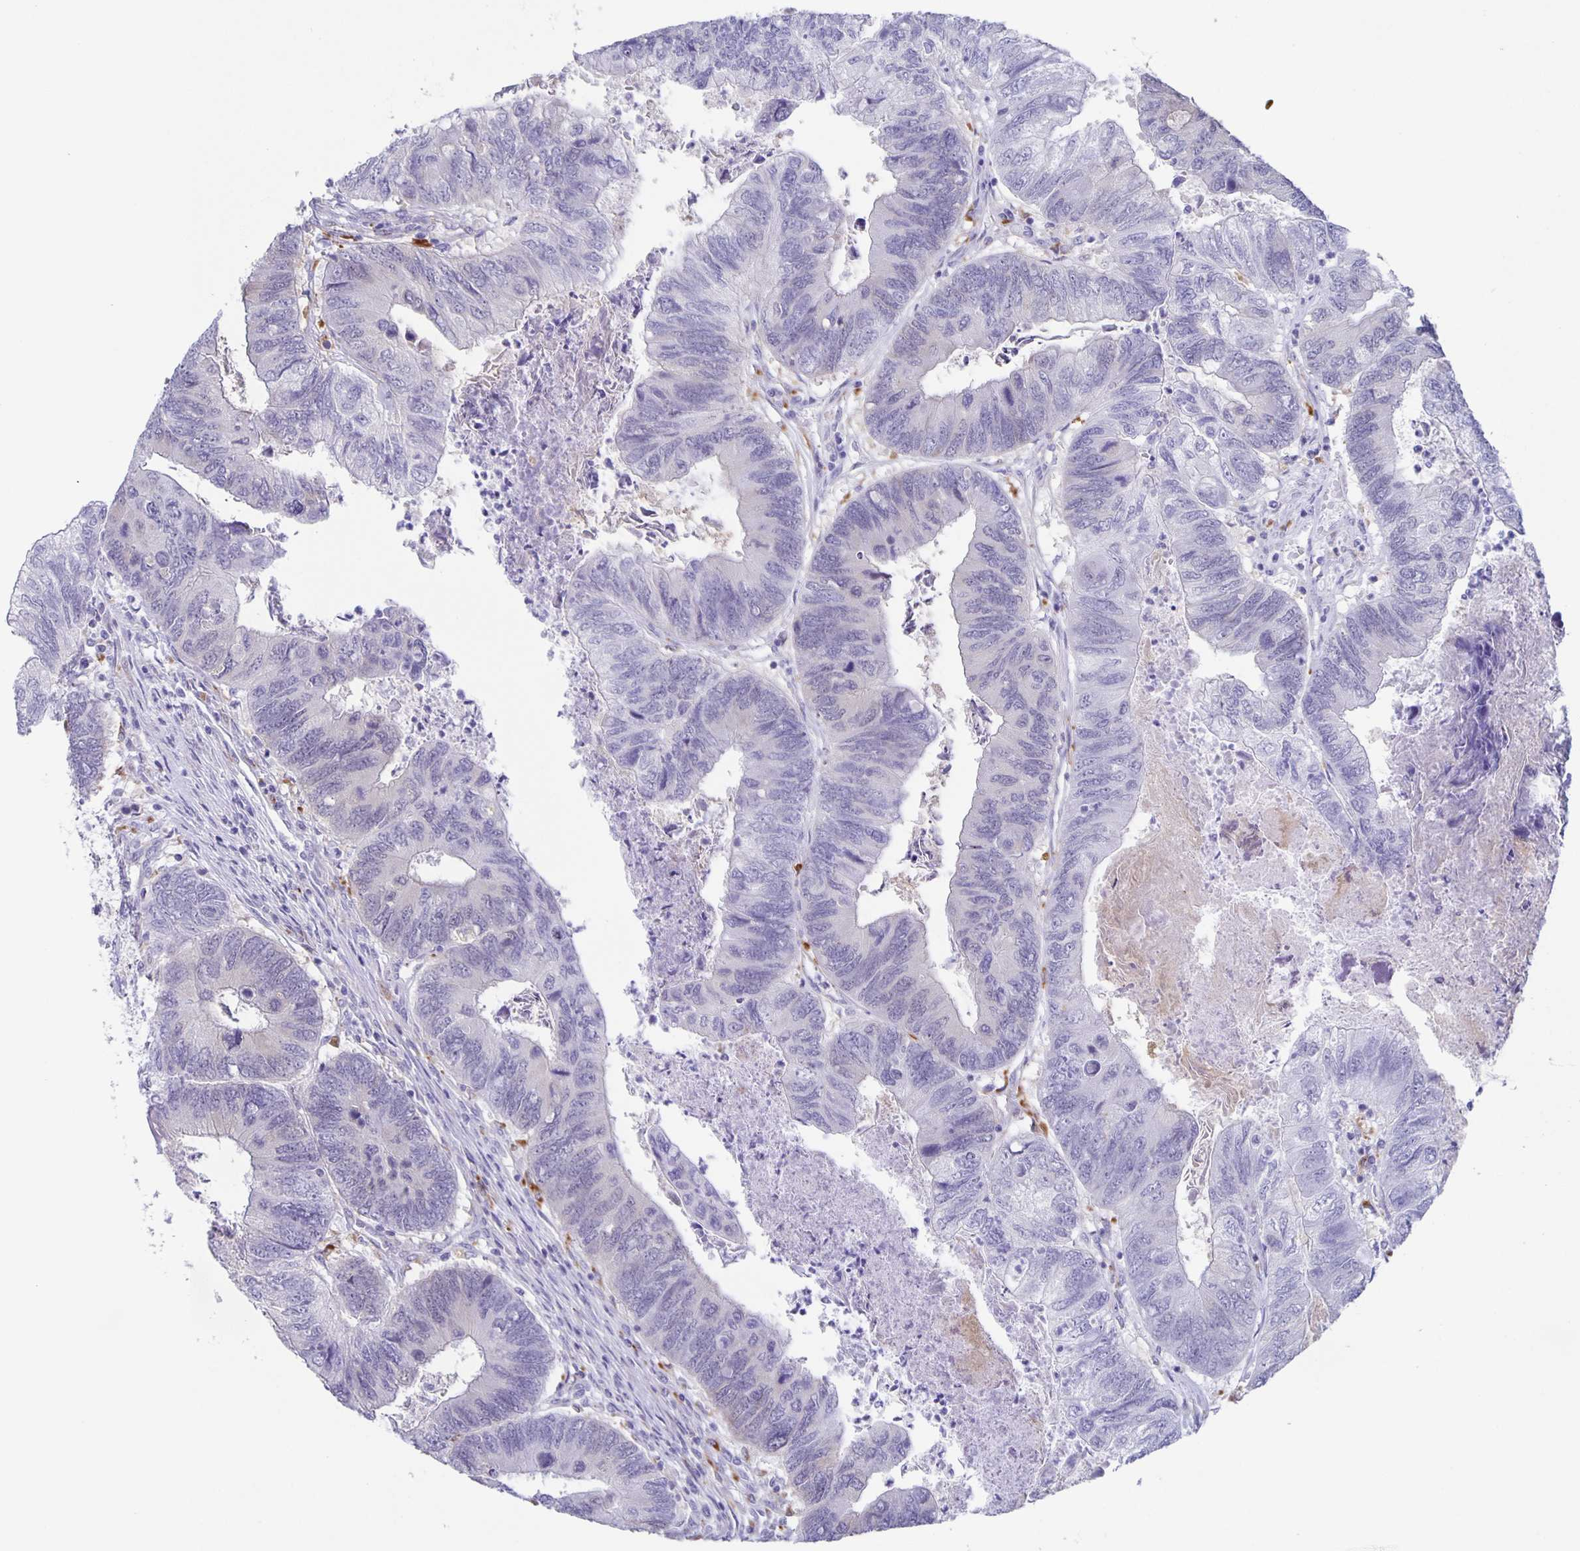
{"staining": {"intensity": "negative", "quantity": "none", "location": "none"}, "tissue": "colorectal cancer", "cell_type": "Tumor cells", "image_type": "cancer", "snomed": [{"axis": "morphology", "description": "Adenocarcinoma, NOS"}, {"axis": "topography", "description": "Colon"}], "caption": "There is no significant staining in tumor cells of colorectal cancer (adenocarcinoma).", "gene": "LIPA", "patient": {"sex": "female", "age": 67}}